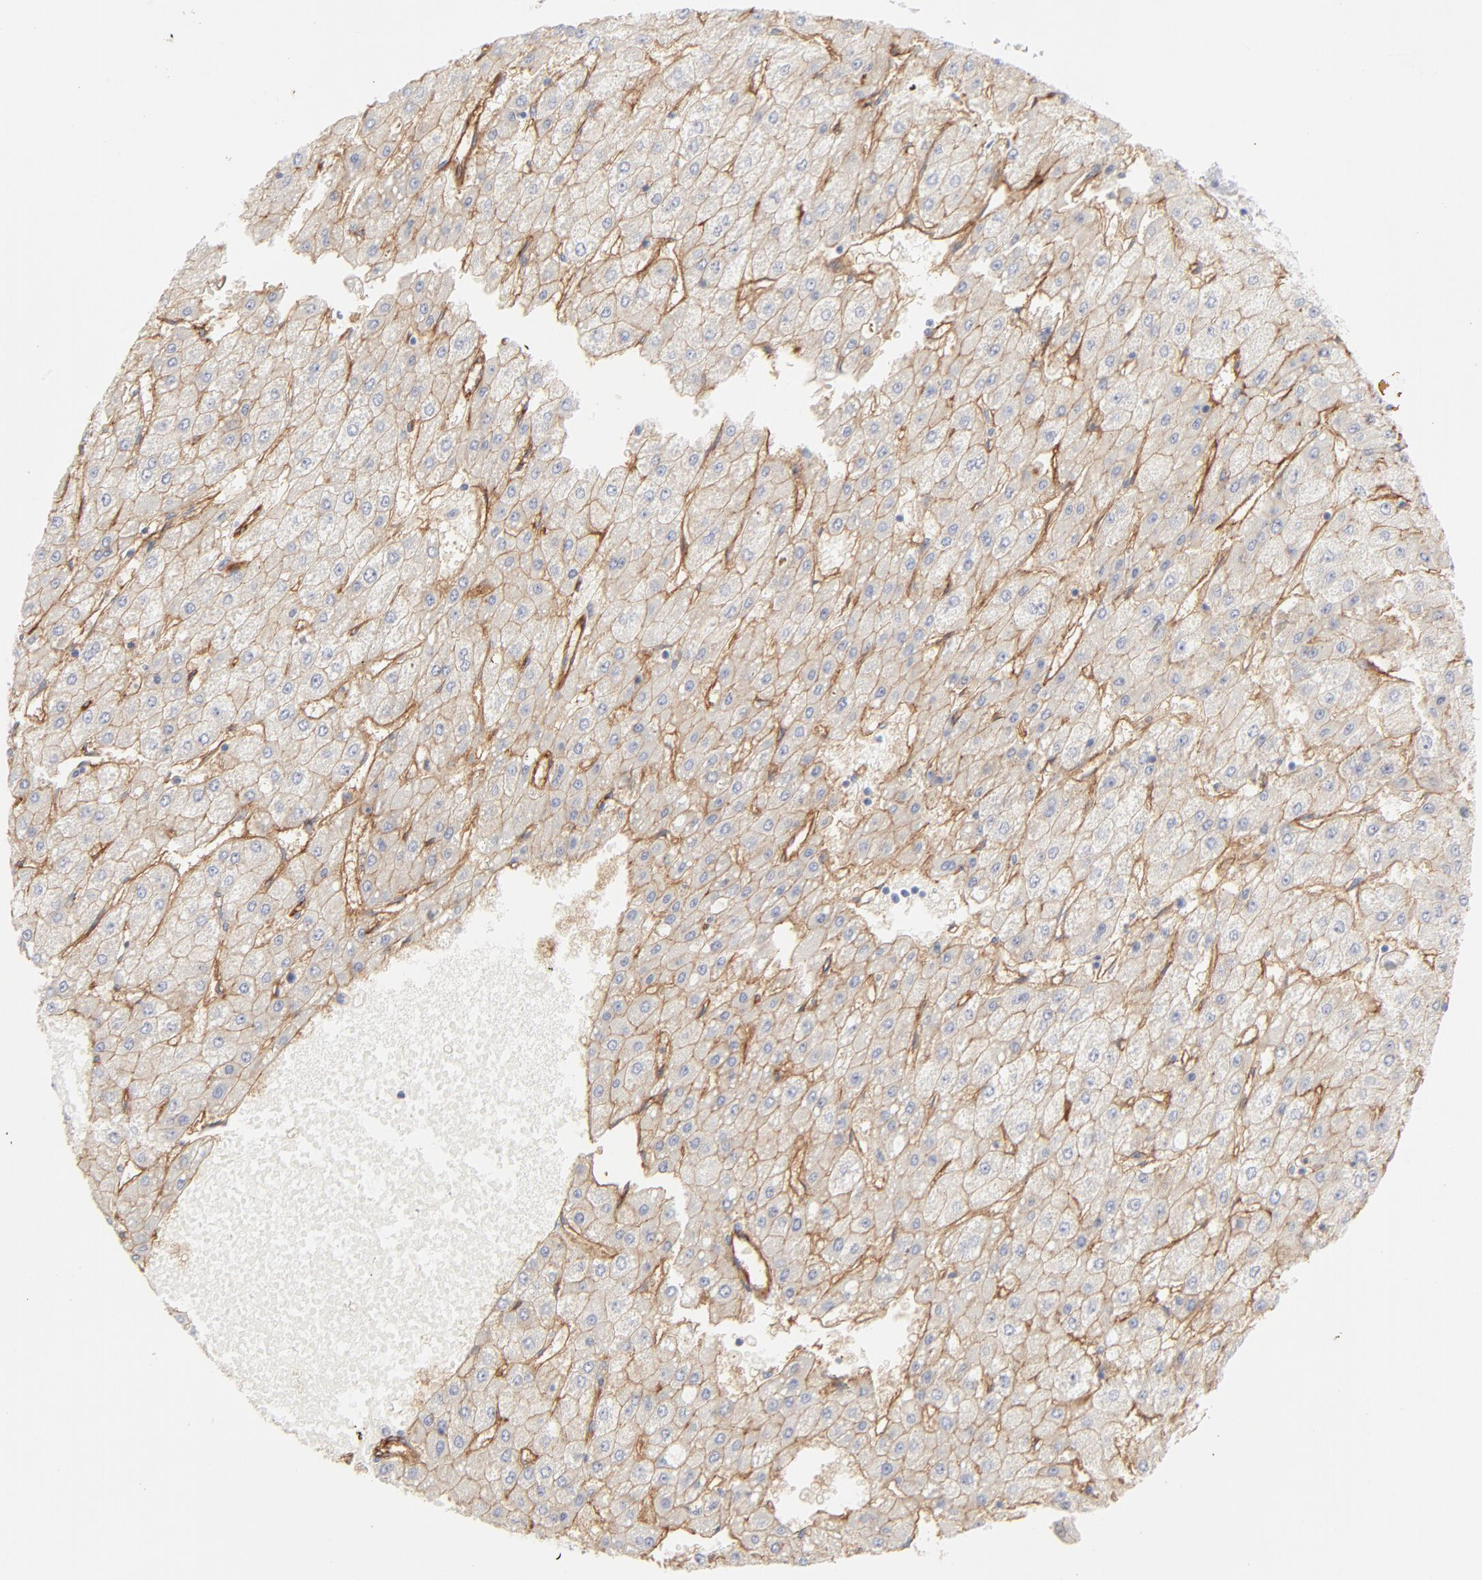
{"staining": {"intensity": "negative", "quantity": "none", "location": "none"}, "tissue": "liver cancer", "cell_type": "Tumor cells", "image_type": "cancer", "snomed": [{"axis": "morphology", "description": "Carcinoma, Hepatocellular, NOS"}, {"axis": "topography", "description": "Liver"}], "caption": "This is an IHC histopathology image of human liver cancer. There is no expression in tumor cells.", "gene": "ITGA5", "patient": {"sex": "female", "age": 52}}